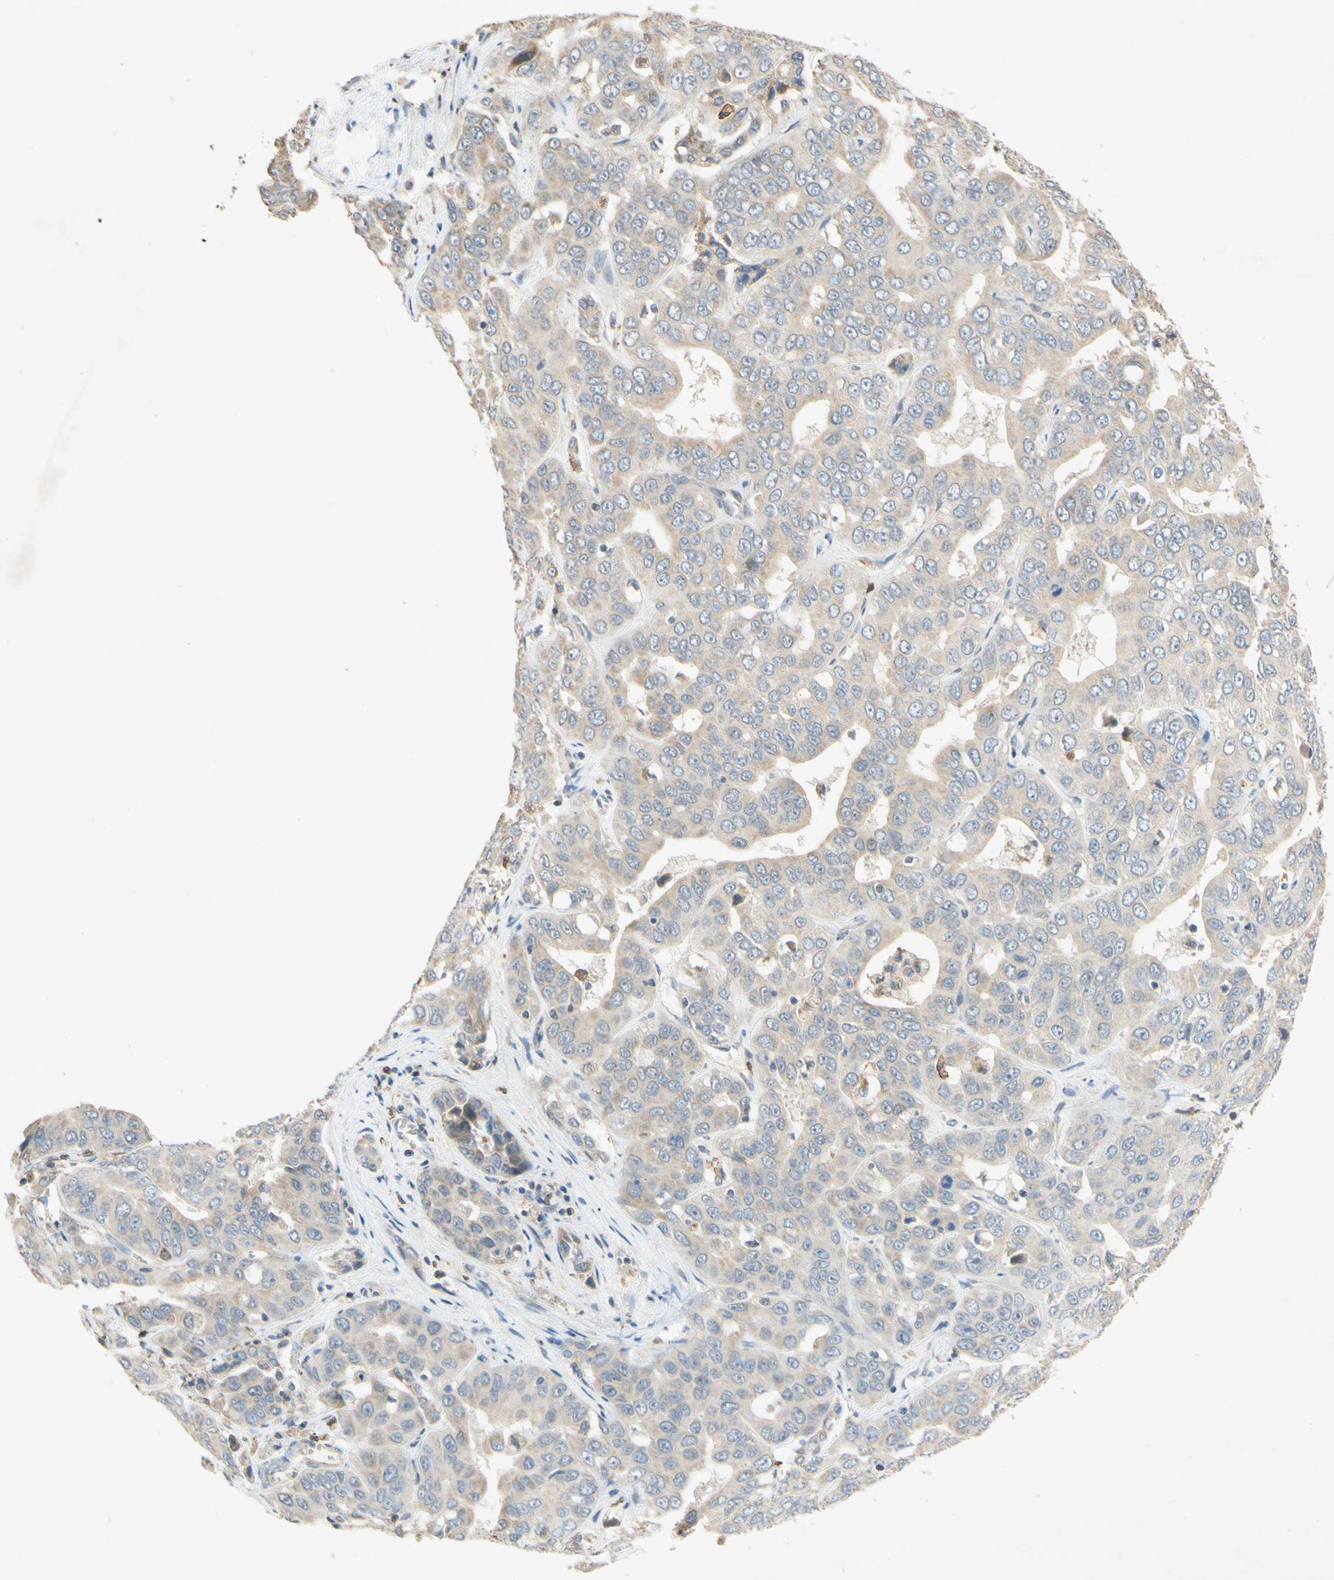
{"staining": {"intensity": "weak", "quantity": ">75%", "location": "cytoplasmic/membranous"}, "tissue": "liver cancer", "cell_type": "Tumor cells", "image_type": "cancer", "snomed": [{"axis": "morphology", "description": "Cholangiocarcinoma"}, {"axis": "topography", "description": "Liver"}], "caption": "Brown immunohistochemical staining in human liver cancer (cholangiocarcinoma) exhibits weak cytoplasmic/membranous staining in approximately >75% of tumor cells.", "gene": "GATA1", "patient": {"sex": "female", "age": 52}}